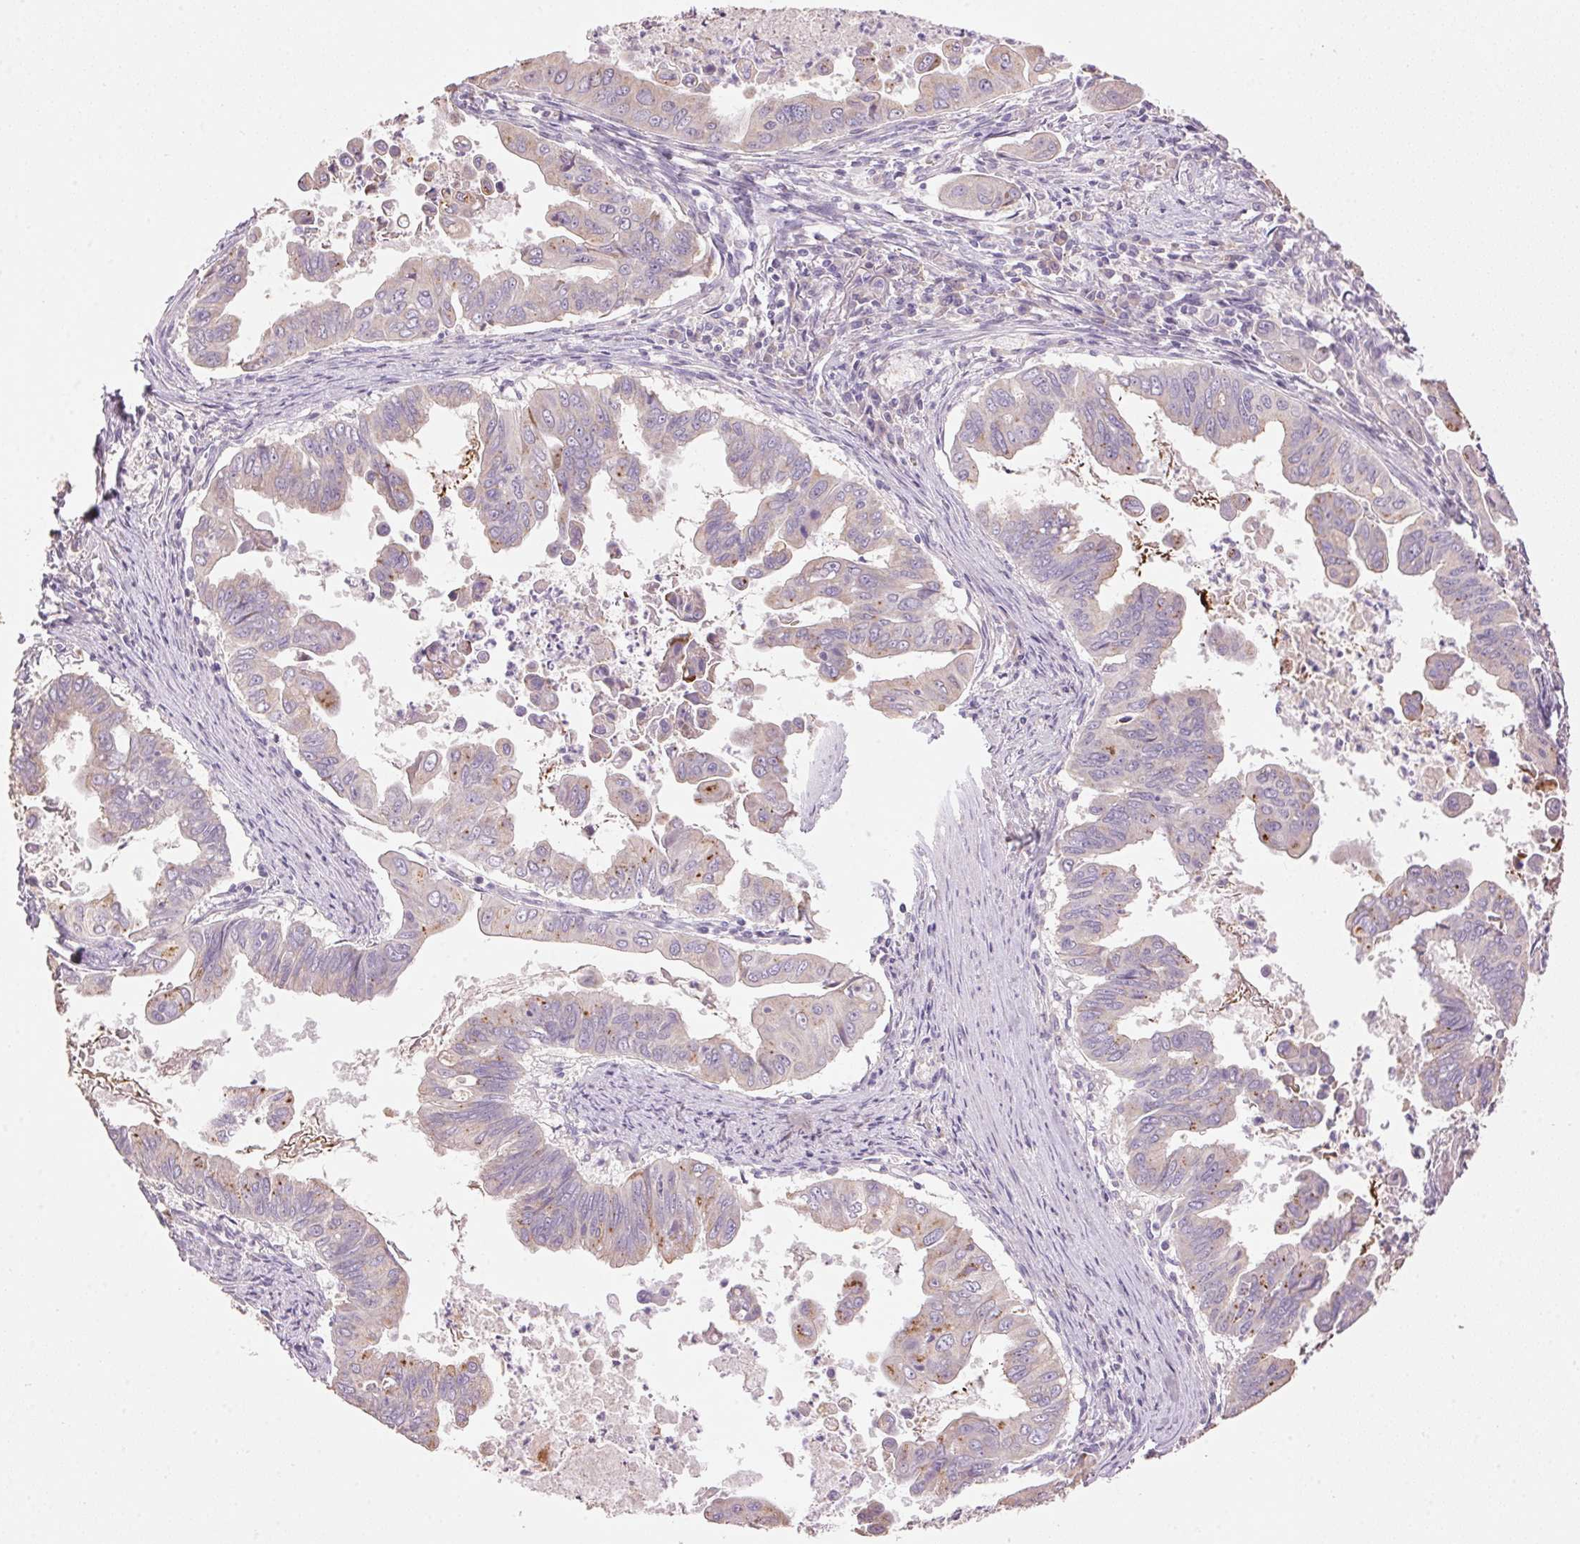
{"staining": {"intensity": "strong", "quantity": "<25%", "location": "cytoplasmic/membranous"}, "tissue": "stomach cancer", "cell_type": "Tumor cells", "image_type": "cancer", "snomed": [{"axis": "morphology", "description": "Adenocarcinoma, NOS"}, {"axis": "topography", "description": "Stomach, upper"}], "caption": "High-power microscopy captured an immunohistochemistry histopathology image of stomach cancer (adenocarcinoma), revealing strong cytoplasmic/membranous staining in approximately <25% of tumor cells. (Brightfield microscopy of DAB IHC at high magnification).", "gene": "LYZL6", "patient": {"sex": "male", "age": 80}}